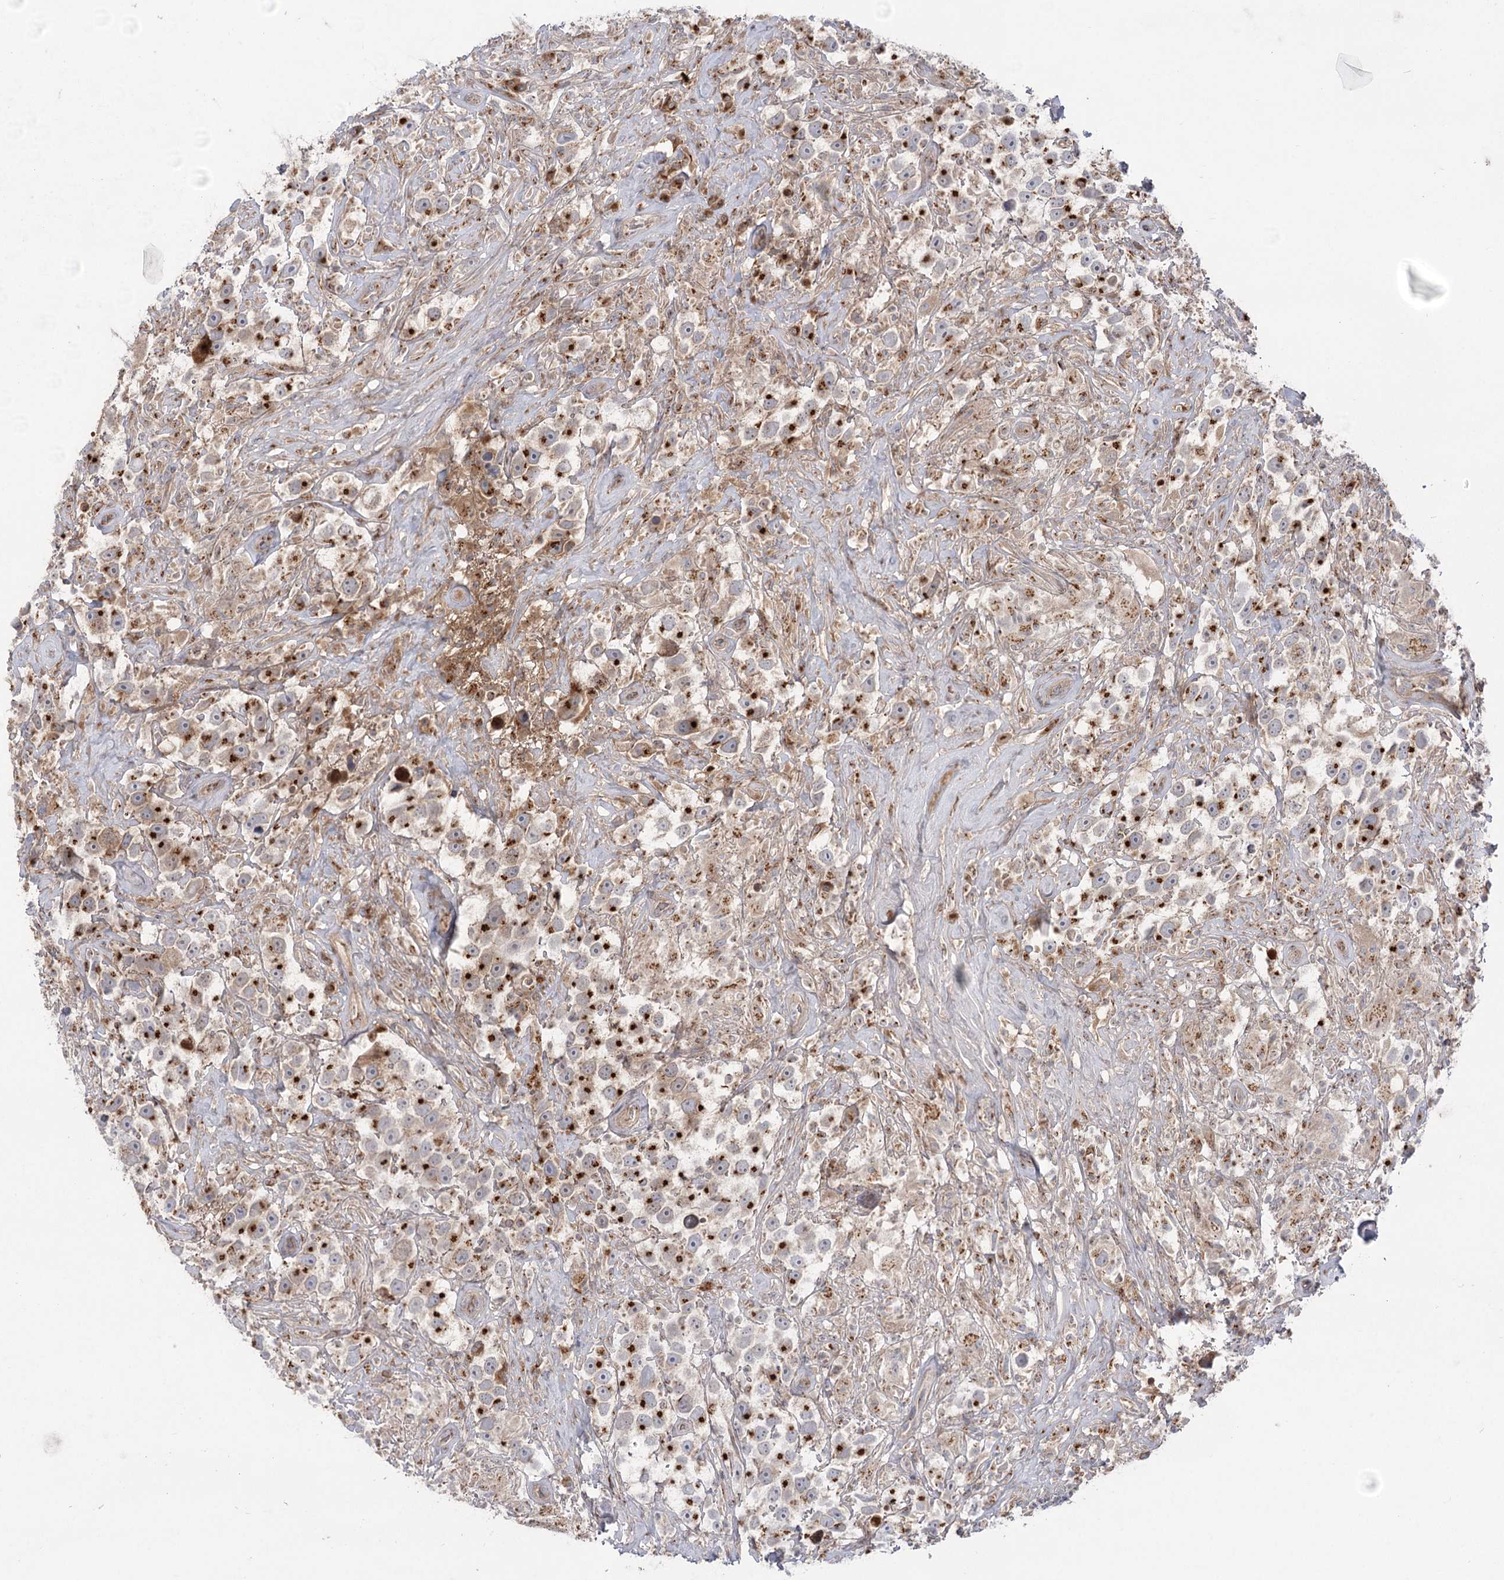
{"staining": {"intensity": "moderate", "quantity": ">75%", "location": "cytoplasmic/membranous"}, "tissue": "testis cancer", "cell_type": "Tumor cells", "image_type": "cancer", "snomed": [{"axis": "morphology", "description": "Seminoma, NOS"}, {"axis": "topography", "description": "Testis"}], "caption": "Tumor cells reveal moderate cytoplasmic/membranous expression in approximately >75% of cells in testis cancer (seminoma). (Brightfield microscopy of DAB IHC at high magnification).", "gene": "GBF1", "patient": {"sex": "male", "age": 49}}